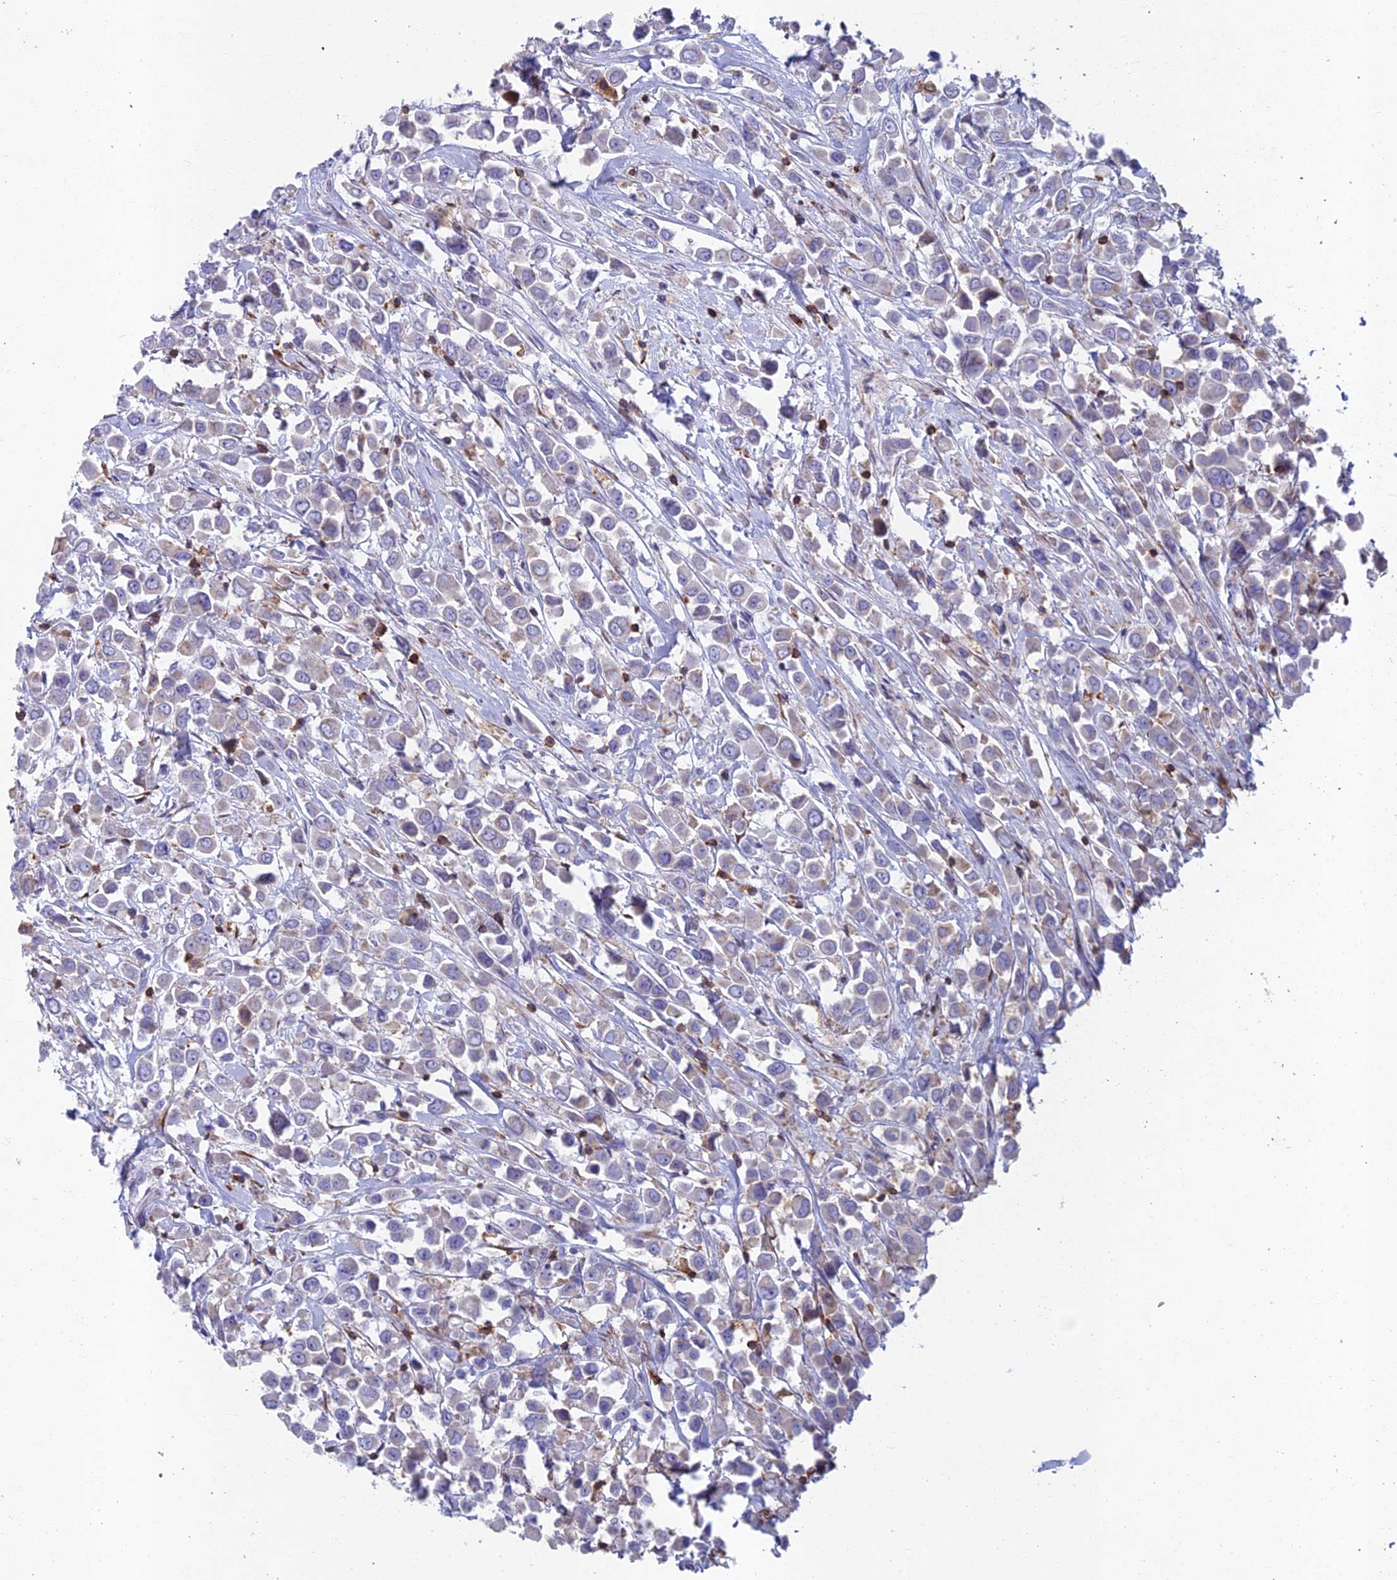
{"staining": {"intensity": "negative", "quantity": "none", "location": "none"}, "tissue": "breast cancer", "cell_type": "Tumor cells", "image_type": "cancer", "snomed": [{"axis": "morphology", "description": "Duct carcinoma"}, {"axis": "topography", "description": "Breast"}], "caption": "A micrograph of breast cancer stained for a protein demonstrates no brown staining in tumor cells.", "gene": "ABI3BP", "patient": {"sex": "female", "age": 61}}